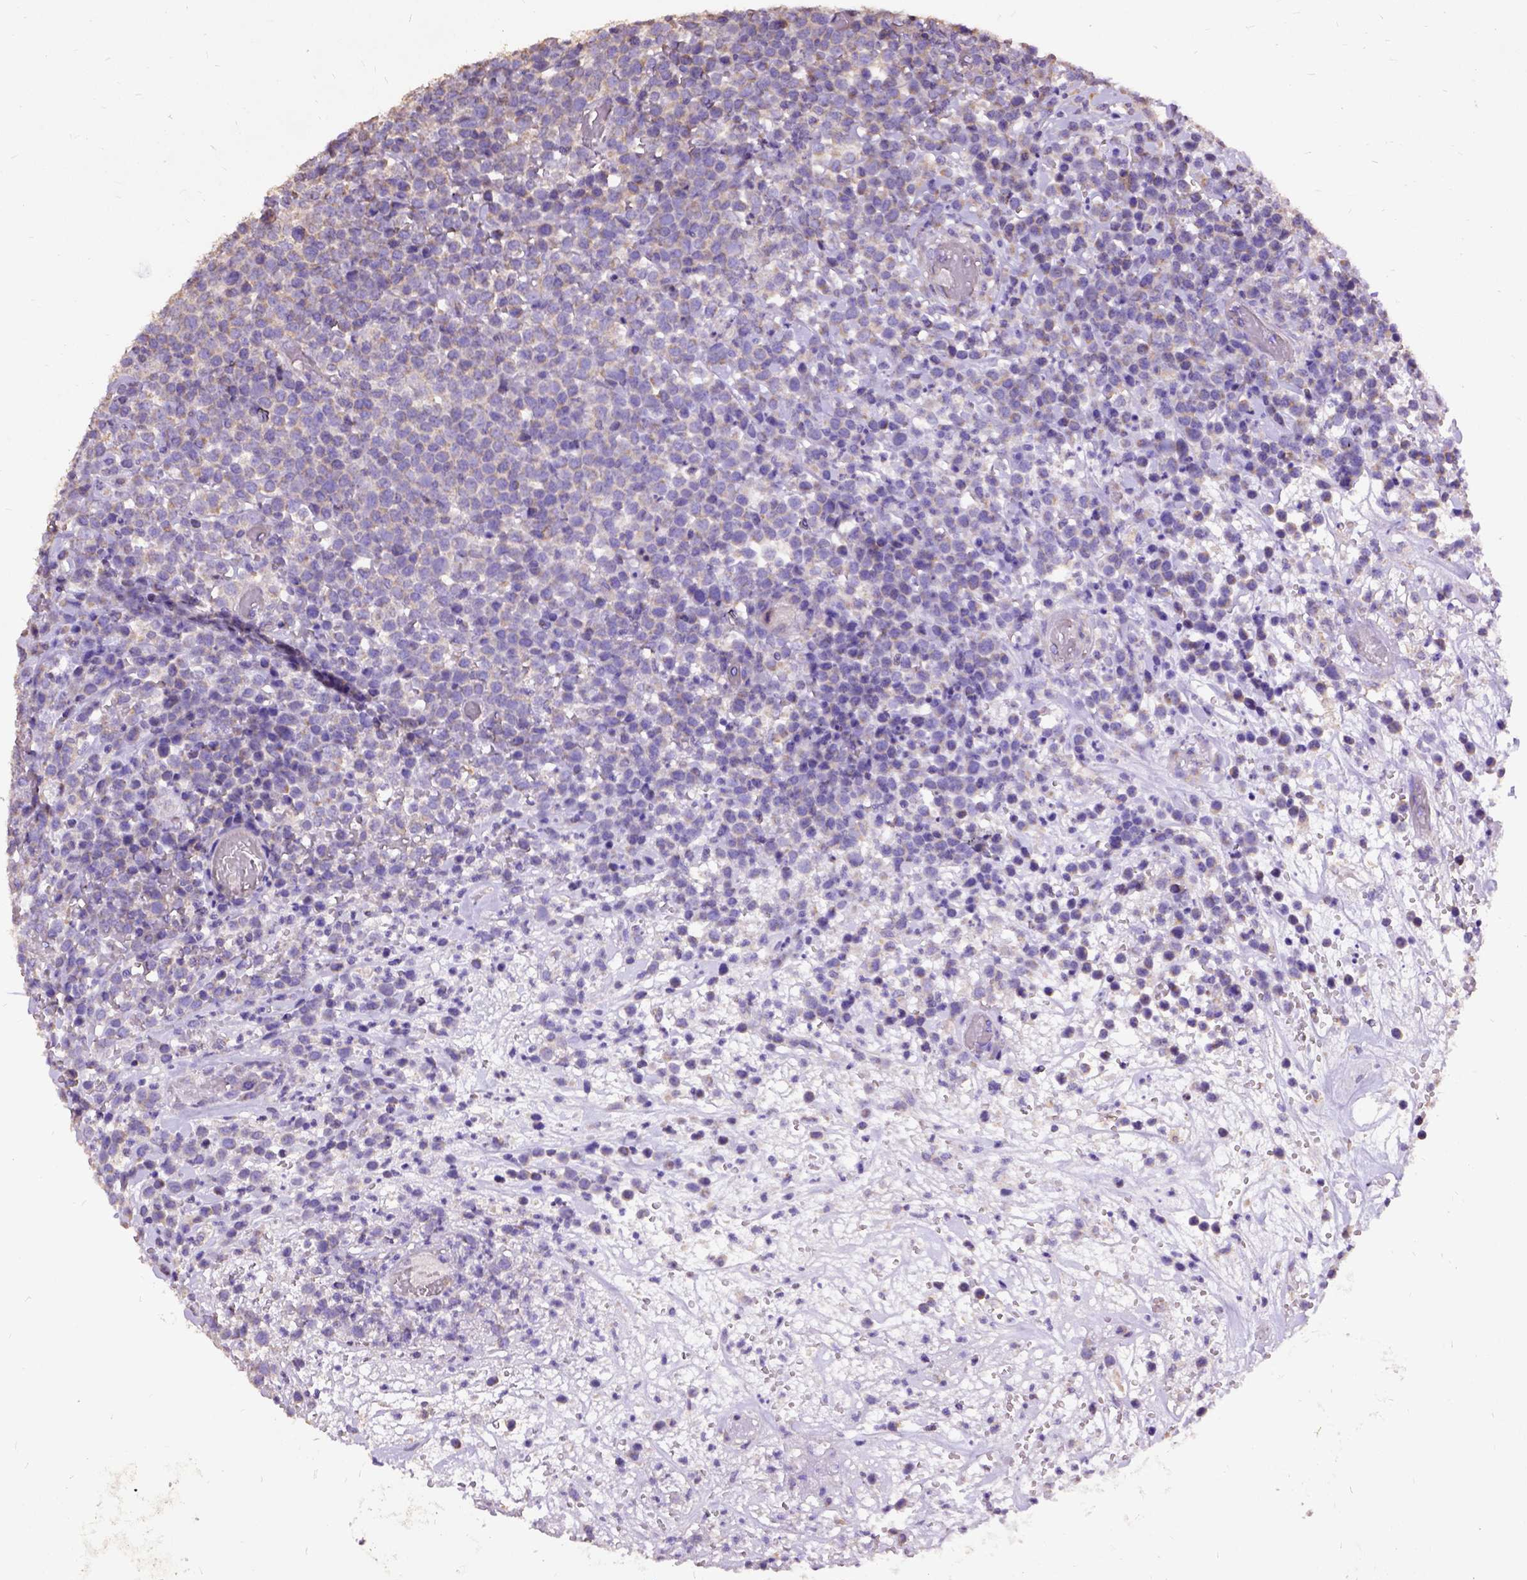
{"staining": {"intensity": "weak", "quantity": "25%-75%", "location": "cytoplasmic/membranous"}, "tissue": "lymphoma", "cell_type": "Tumor cells", "image_type": "cancer", "snomed": [{"axis": "morphology", "description": "Malignant lymphoma, non-Hodgkin's type, High grade"}, {"axis": "topography", "description": "Soft tissue"}], "caption": "High-grade malignant lymphoma, non-Hodgkin's type stained for a protein (brown) displays weak cytoplasmic/membranous positive staining in approximately 25%-75% of tumor cells.", "gene": "DQX1", "patient": {"sex": "female", "age": 56}}